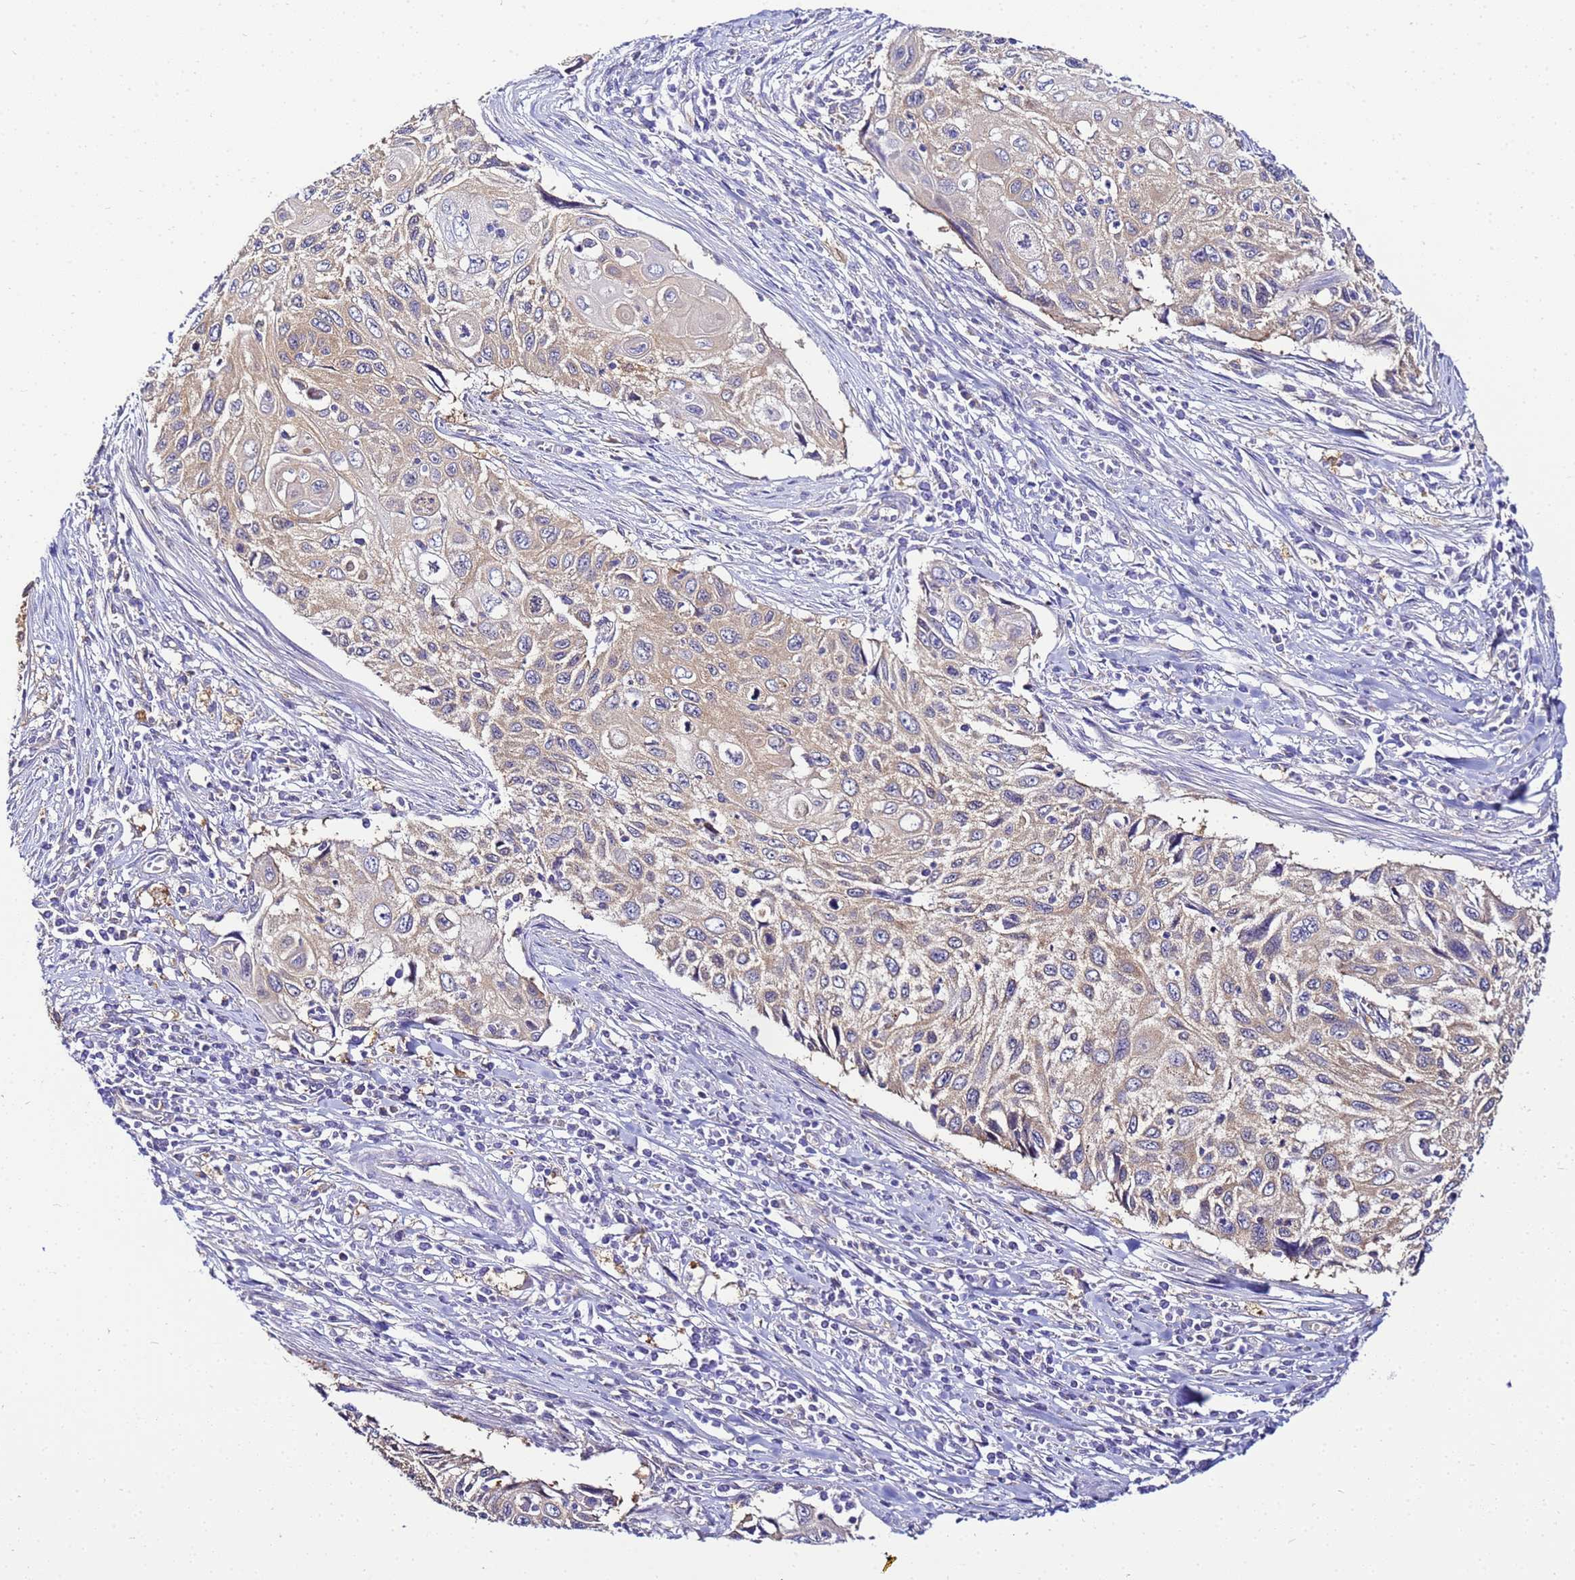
{"staining": {"intensity": "moderate", "quantity": "25%-75%", "location": "cytoplasmic/membranous"}, "tissue": "cervical cancer", "cell_type": "Tumor cells", "image_type": "cancer", "snomed": [{"axis": "morphology", "description": "Squamous cell carcinoma, NOS"}, {"axis": "topography", "description": "Cervix"}], "caption": "Immunohistochemical staining of human cervical squamous cell carcinoma displays medium levels of moderate cytoplasmic/membranous staining in approximately 25%-75% of tumor cells. The staining was performed using DAB to visualize the protein expression in brown, while the nuclei were stained in blue with hematoxylin (Magnification: 20x).", "gene": "NARS1", "patient": {"sex": "female", "age": 70}}